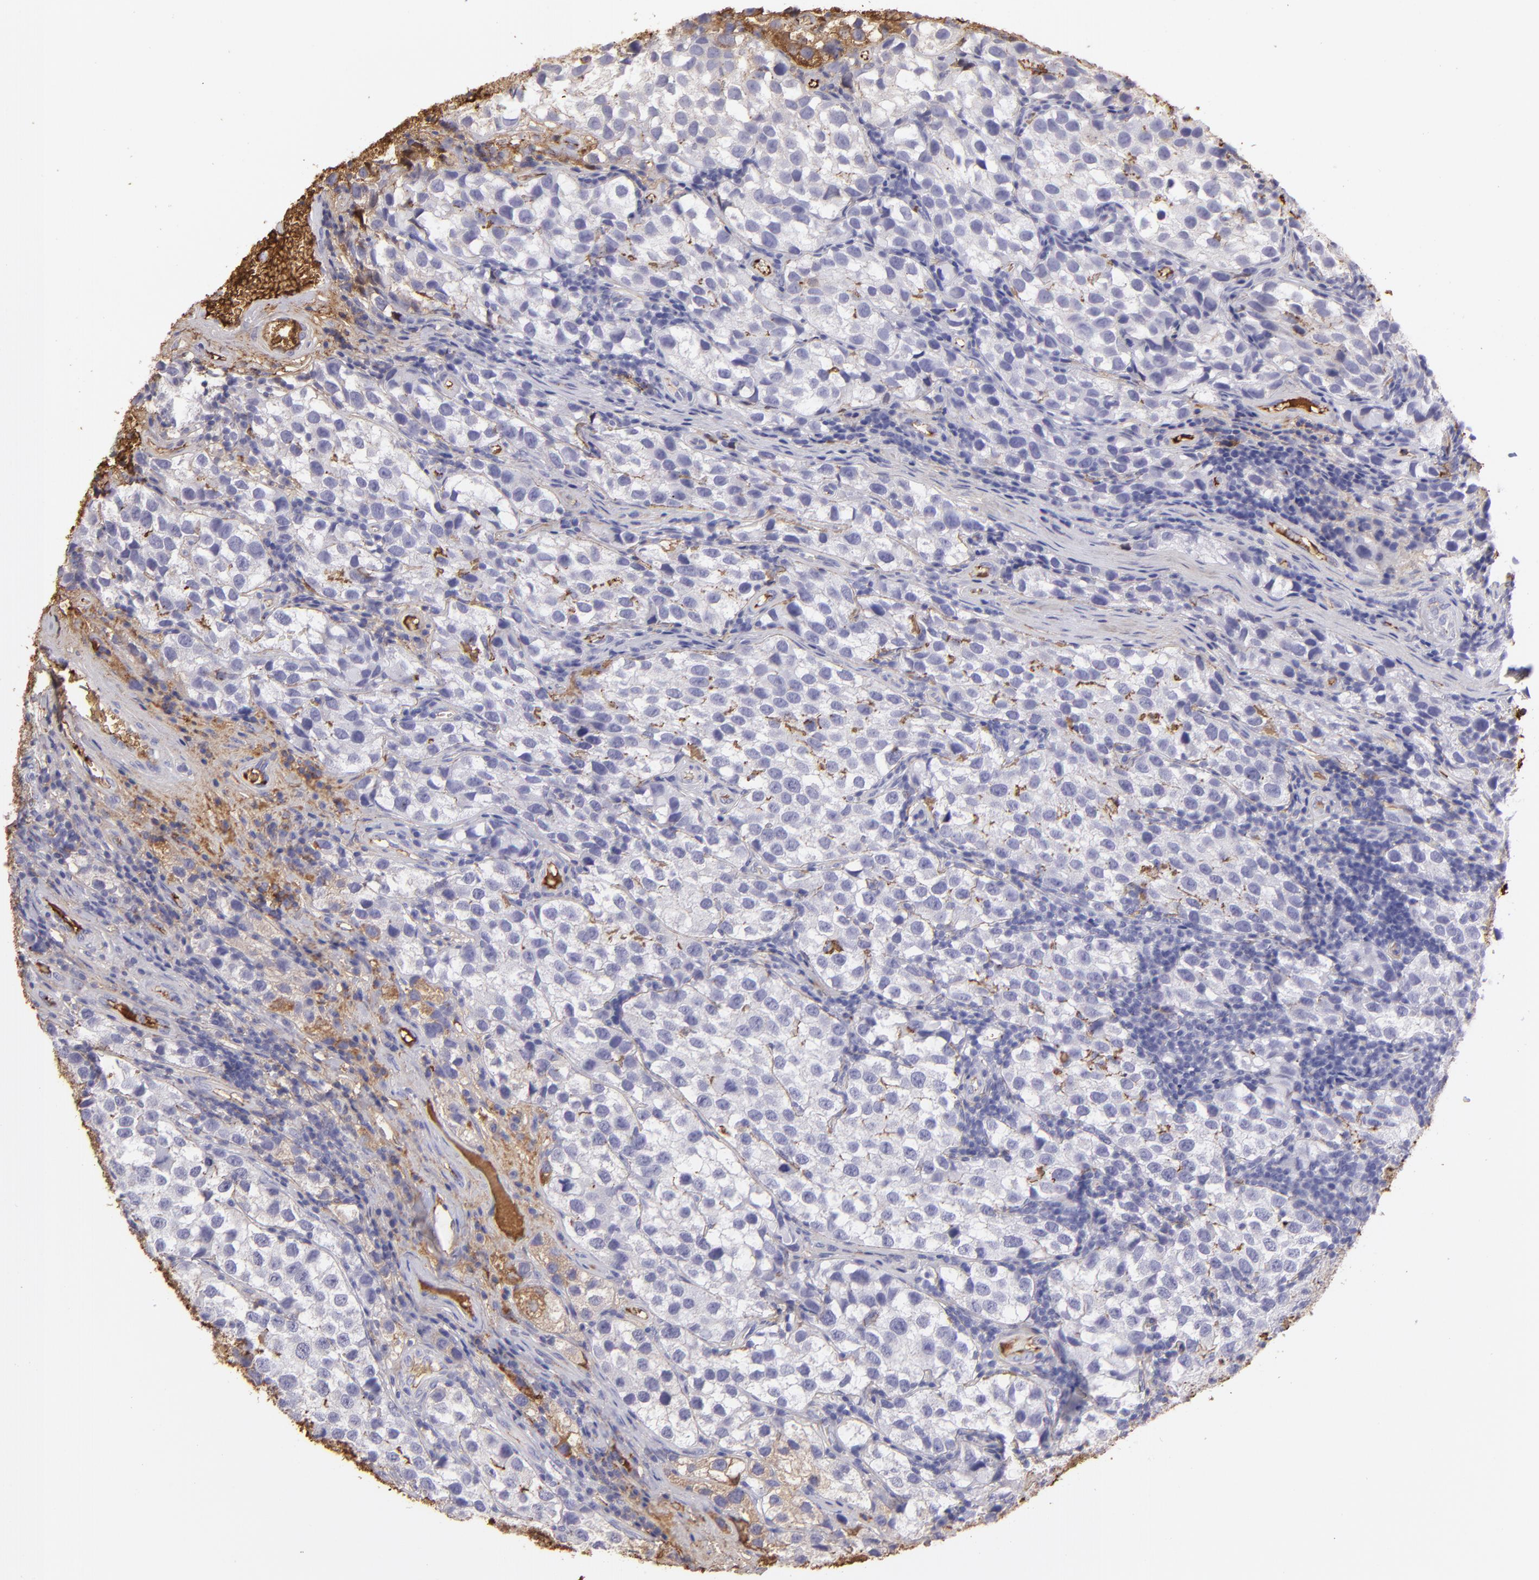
{"staining": {"intensity": "negative", "quantity": "none", "location": "none"}, "tissue": "testis cancer", "cell_type": "Tumor cells", "image_type": "cancer", "snomed": [{"axis": "morphology", "description": "Seminoma, NOS"}, {"axis": "topography", "description": "Testis"}], "caption": "DAB (3,3'-diaminobenzidine) immunohistochemical staining of human seminoma (testis) shows no significant positivity in tumor cells. Brightfield microscopy of IHC stained with DAB (brown) and hematoxylin (blue), captured at high magnification.", "gene": "FGB", "patient": {"sex": "male", "age": 39}}